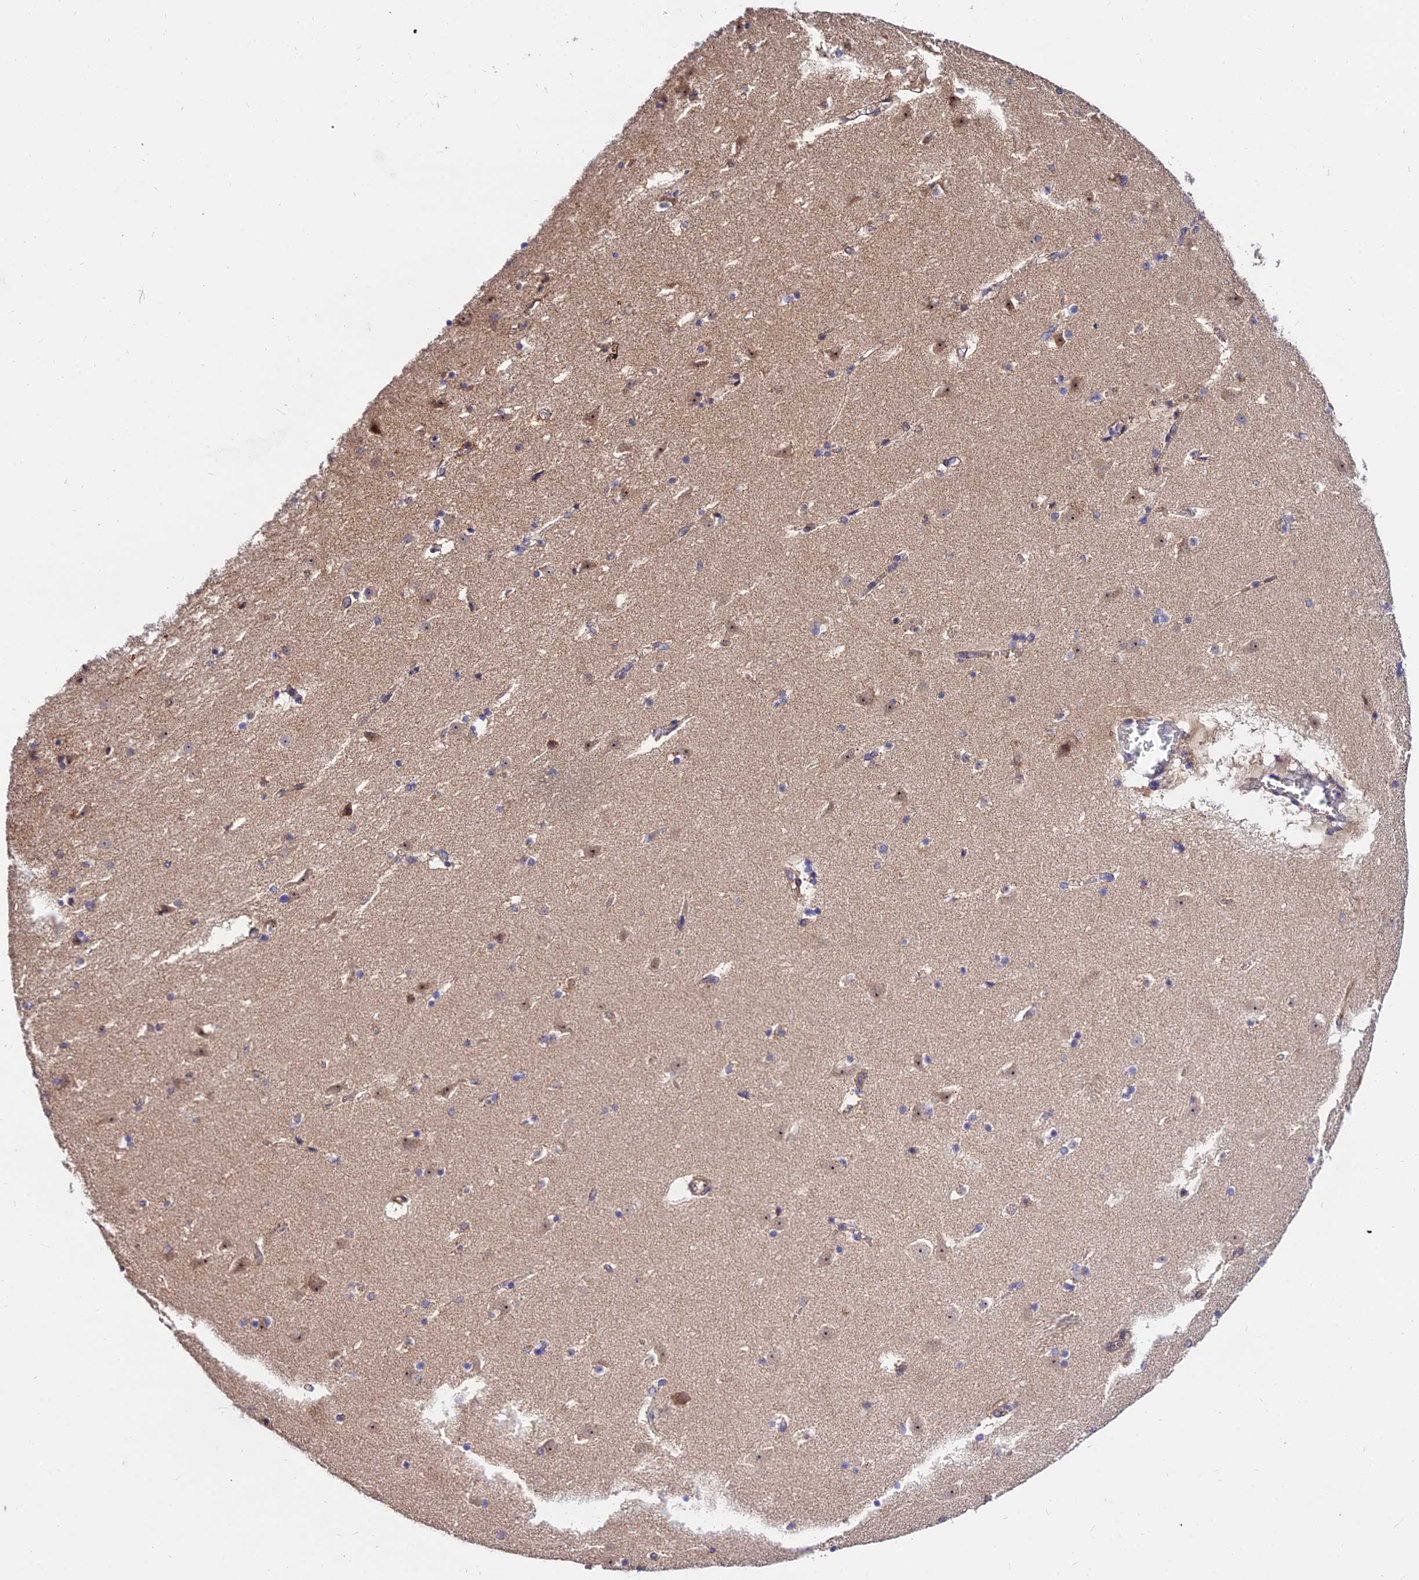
{"staining": {"intensity": "weak", "quantity": "<25%", "location": "cytoplasmic/membranous"}, "tissue": "caudate", "cell_type": "Glial cells", "image_type": "normal", "snomed": [{"axis": "morphology", "description": "Normal tissue, NOS"}, {"axis": "topography", "description": "Lateral ventricle wall"}], "caption": "Immunohistochemistry micrograph of normal human caudate stained for a protein (brown), which demonstrates no staining in glial cells.", "gene": "CDC37L1", "patient": {"sex": "male", "age": 45}}